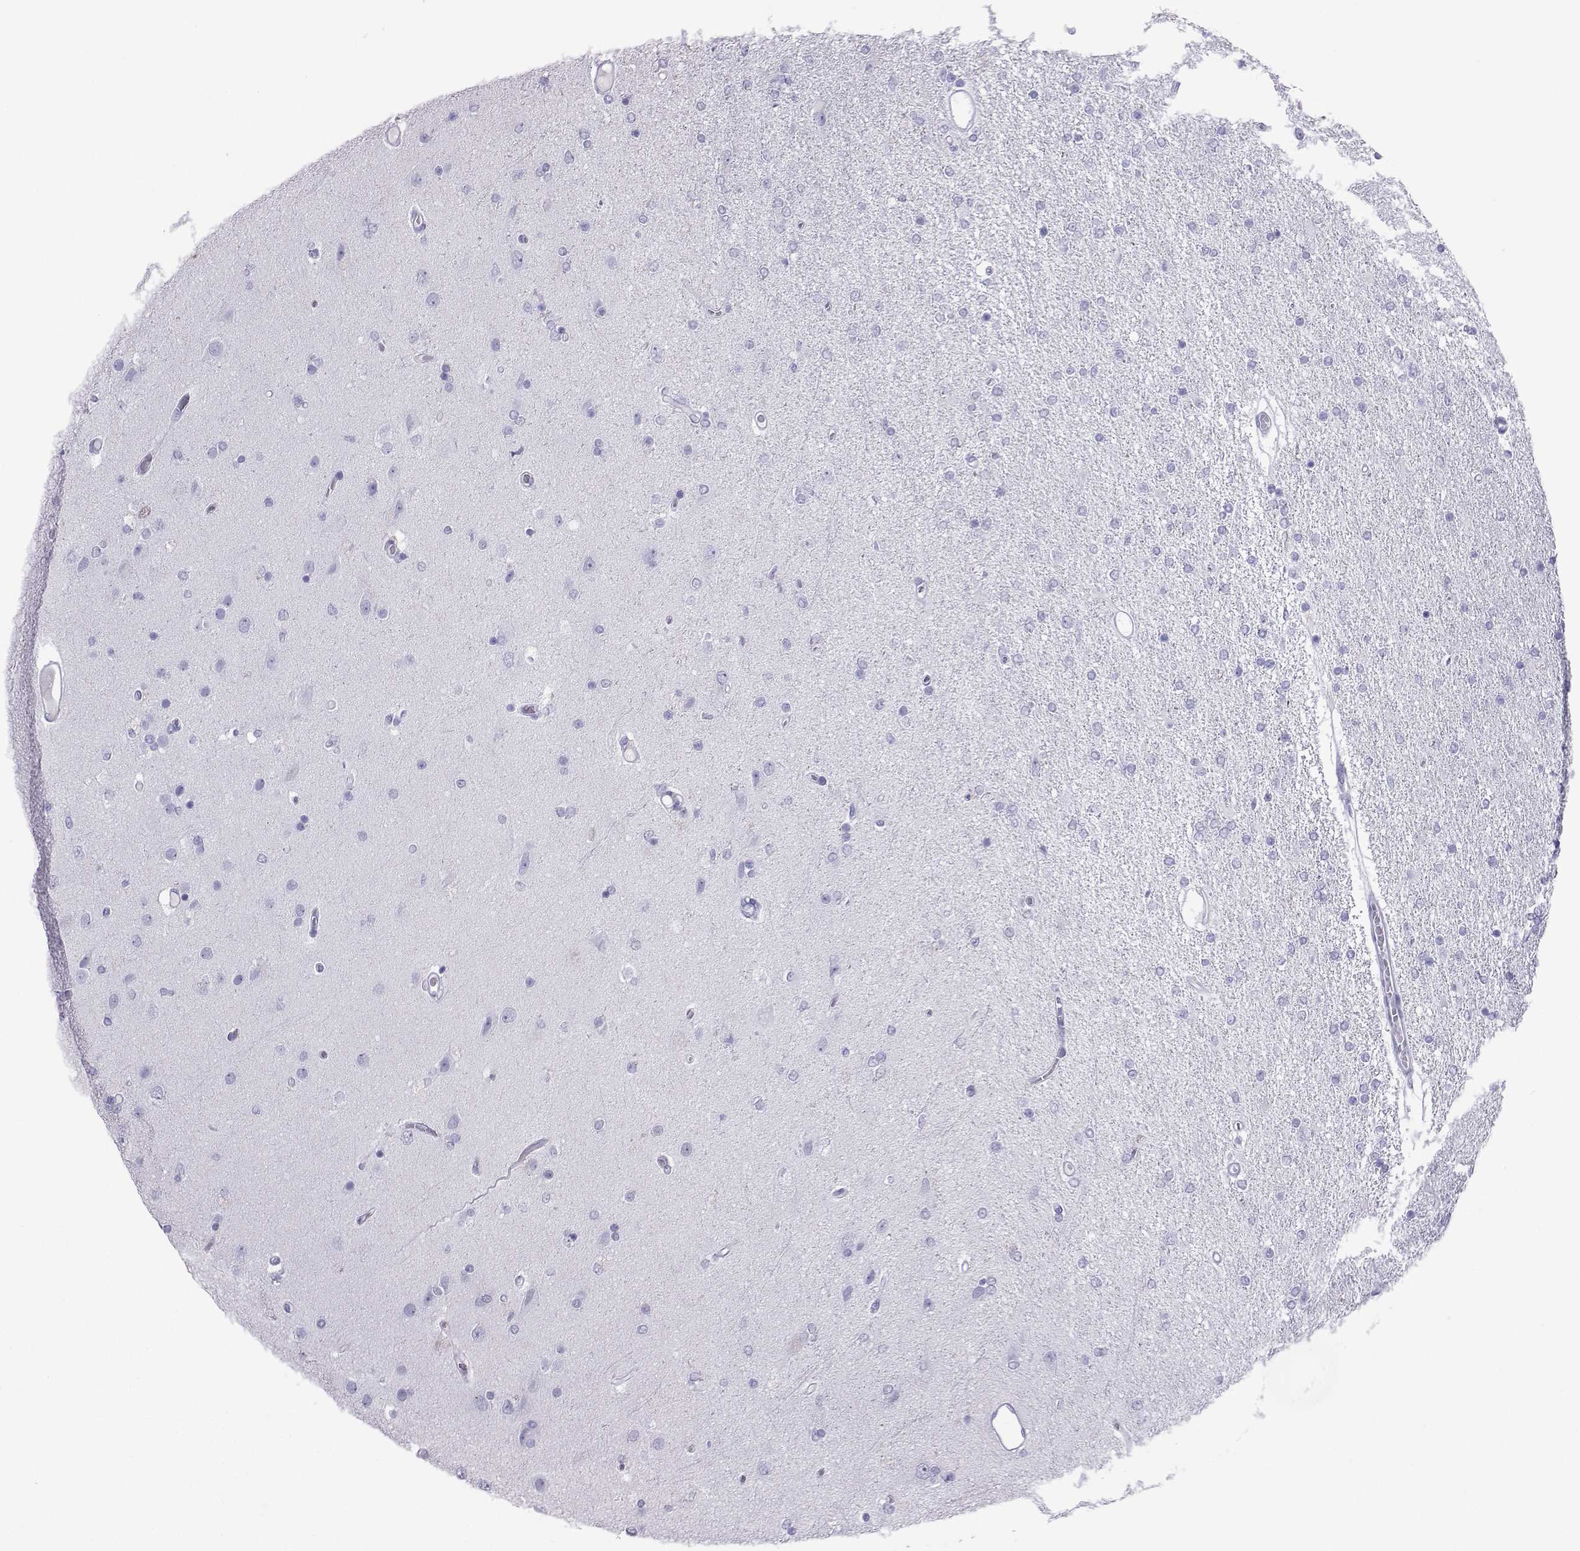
{"staining": {"intensity": "negative", "quantity": "none", "location": "none"}, "tissue": "glioma", "cell_type": "Tumor cells", "image_type": "cancer", "snomed": [{"axis": "morphology", "description": "Glioma, malignant, High grade"}, {"axis": "topography", "description": "Cerebral cortex"}], "caption": "The photomicrograph demonstrates no significant staining in tumor cells of malignant glioma (high-grade). The staining was performed using DAB to visualize the protein expression in brown, while the nuclei were stained in blue with hematoxylin (Magnification: 20x).", "gene": "LORICRIN", "patient": {"sex": "male", "age": 70}}